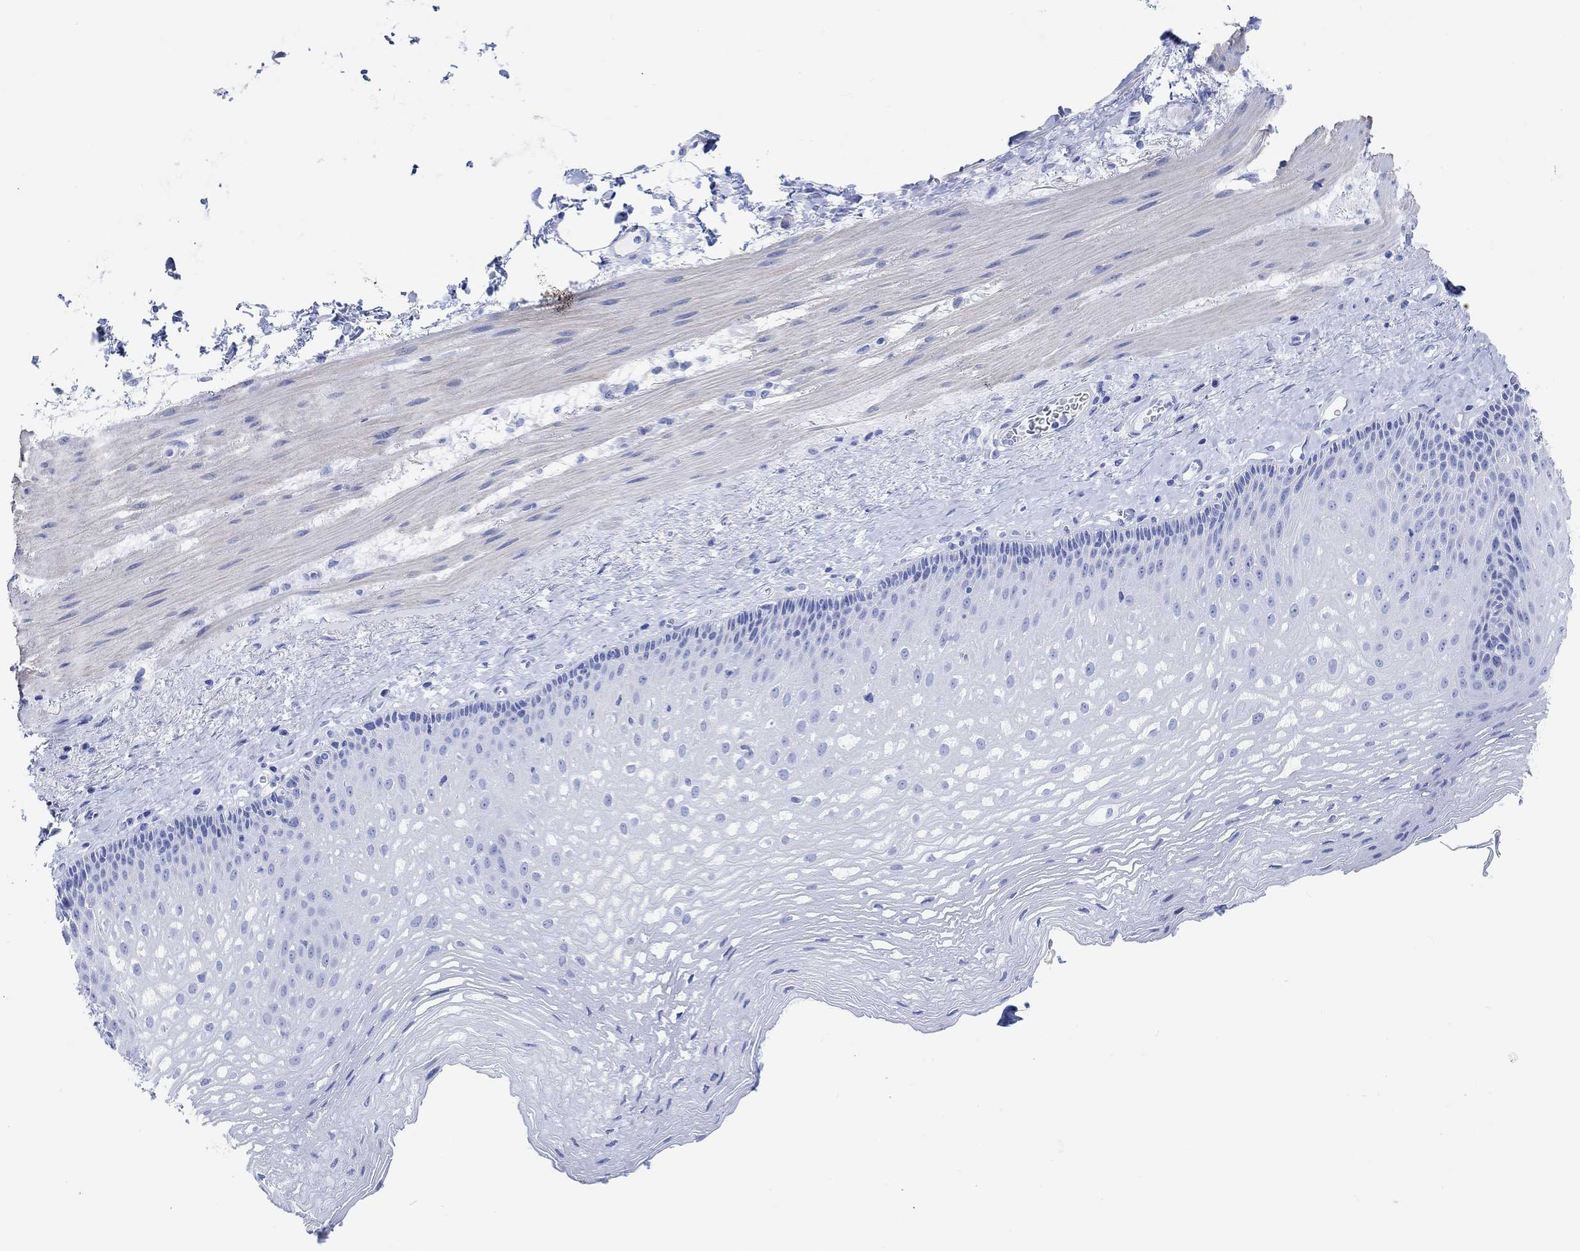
{"staining": {"intensity": "negative", "quantity": "none", "location": "none"}, "tissue": "esophagus", "cell_type": "Squamous epithelial cells", "image_type": "normal", "snomed": [{"axis": "morphology", "description": "Normal tissue, NOS"}, {"axis": "topography", "description": "Esophagus"}], "caption": "Immunohistochemistry of unremarkable esophagus shows no staining in squamous epithelial cells.", "gene": "ANKRD33", "patient": {"sex": "male", "age": 76}}